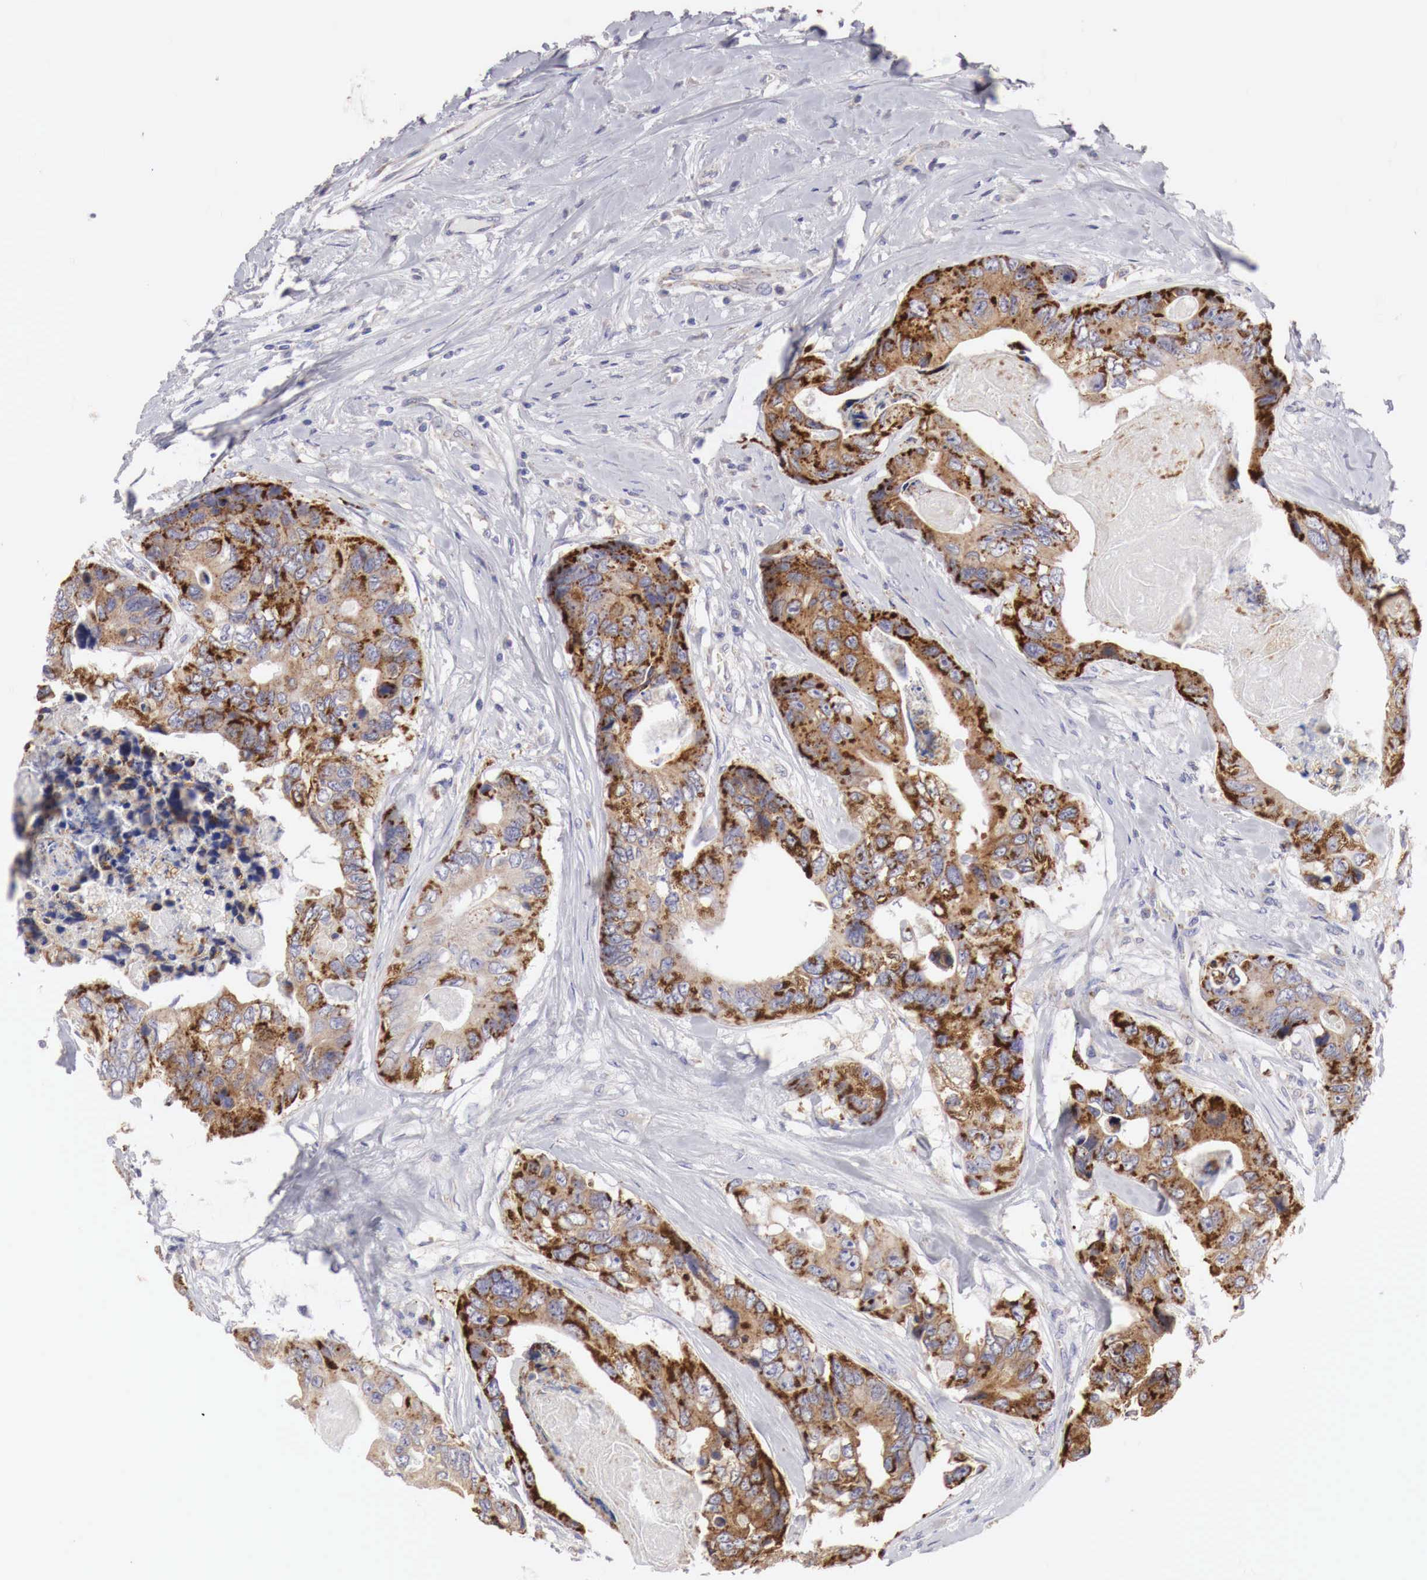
{"staining": {"intensity": "moderate", "quantity": ">75%", "location": "cytoplasmic/membranous"}, "tissue": "colorectal cancer", "cell_type": "Tumor cells", "image_type": "cancer", "snomed": [{"axis": "morphology", "description": "Adenocarcinoma, NOS"}, {"axis": "topography", "description": "Colon"}], "caption": "Immunohistochemistry (IHC) photomicrograph of human colorectal cancer (adenocarcinoma) stained for a protein (brown), which shows medium levels of moderate cytoplasmic/membranous positivity in about >75% of tumor cells.", "gene": "NSDHL", "patient": {"sex": "female", "age": 86}}